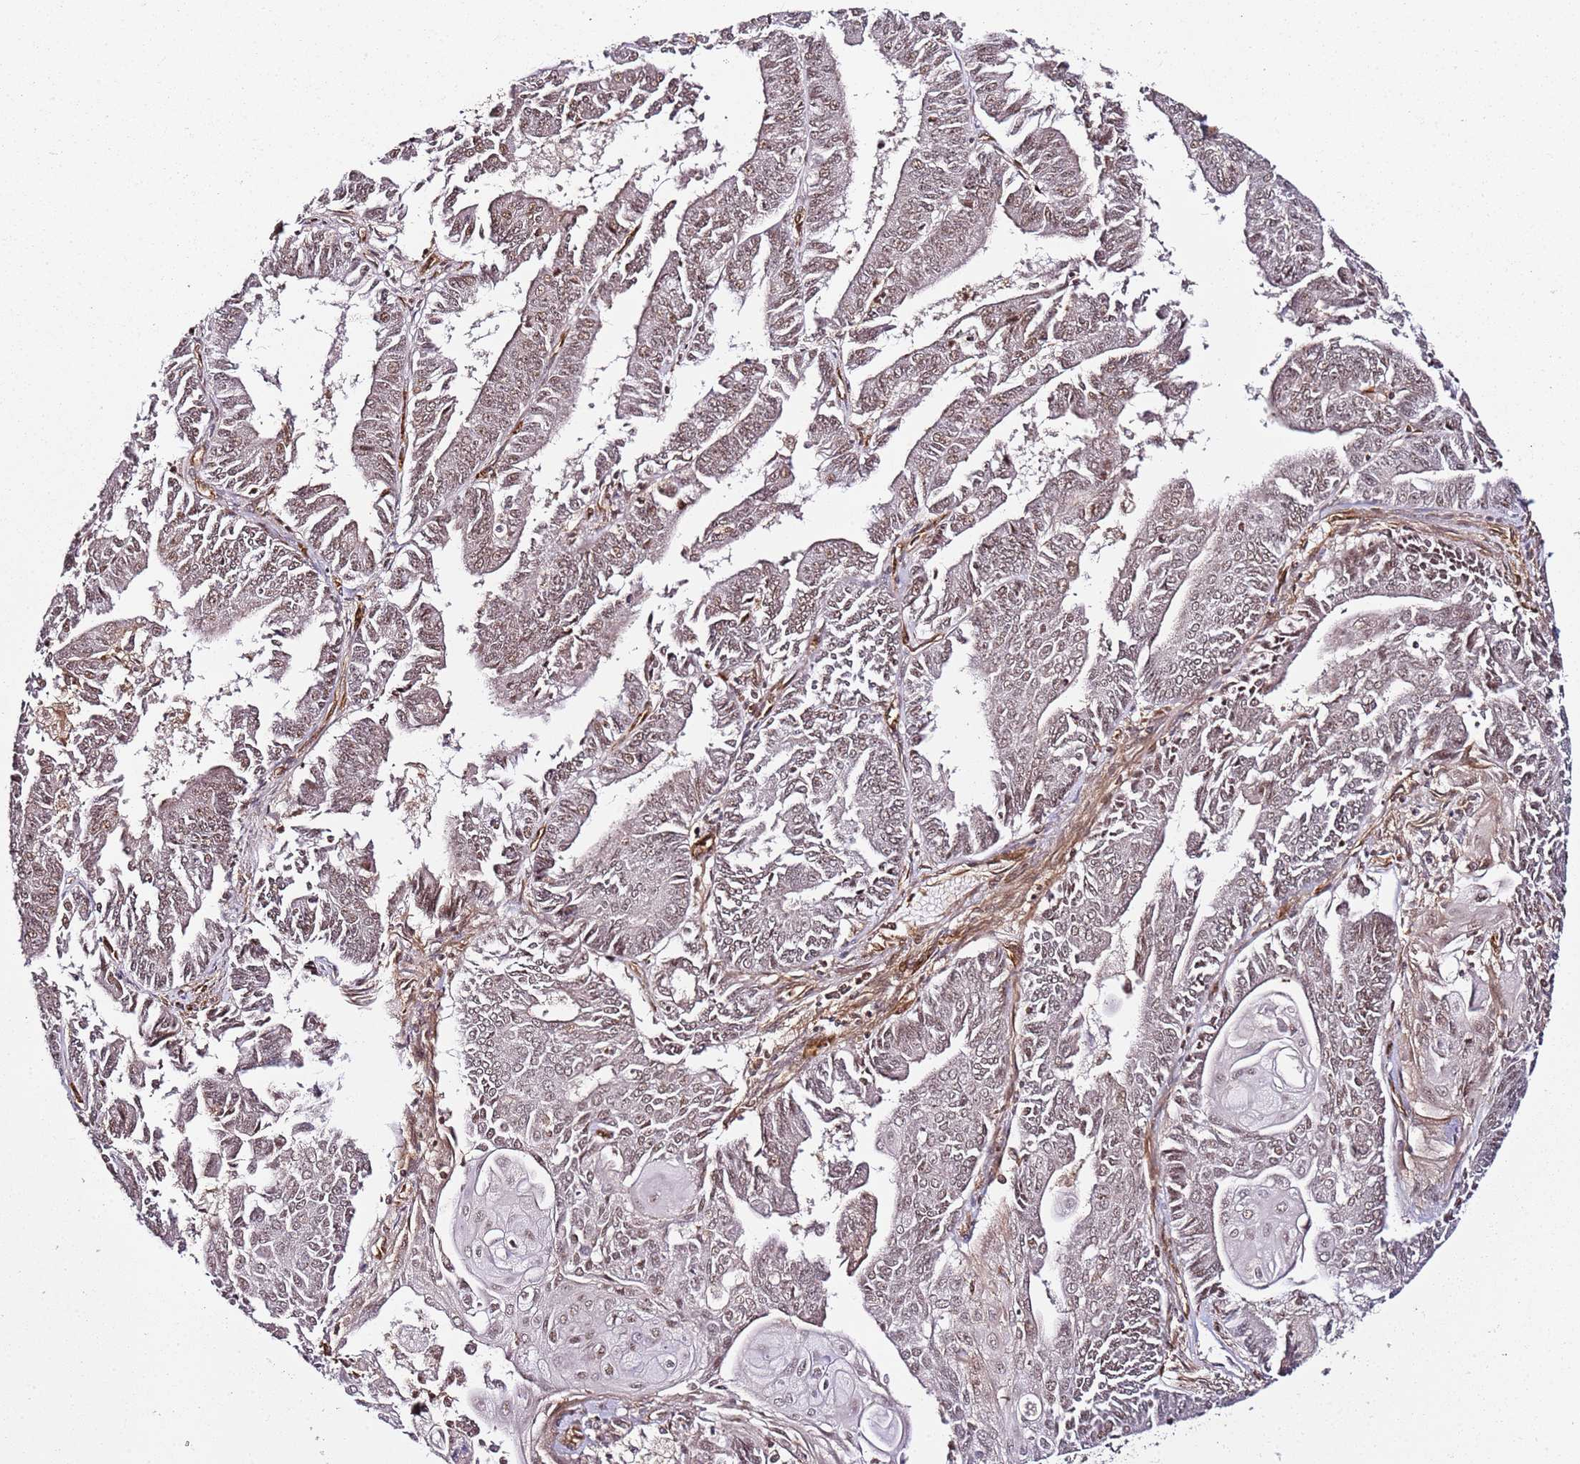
{"staining": {"intensity": "weak", "quantity": ">75%", "location": "nuclear"}, "tissue": "endometrial cancer", "cell_type": "Tumor cells", "image_type": "cancer", "snomed": [{"axis": "morphology", "description": "Adenocarcinoma, NOS"}, {"axis": "topography", "description": "Endometrium"}], "caption": "Brown immunohistochemical staining in human adenocarcinoma (endometrial) displays weak nuclear expression in approximately >75% of tumor cells.", "gene": "CCNYL1", "patient": {"sex": "female", "age": 73}}